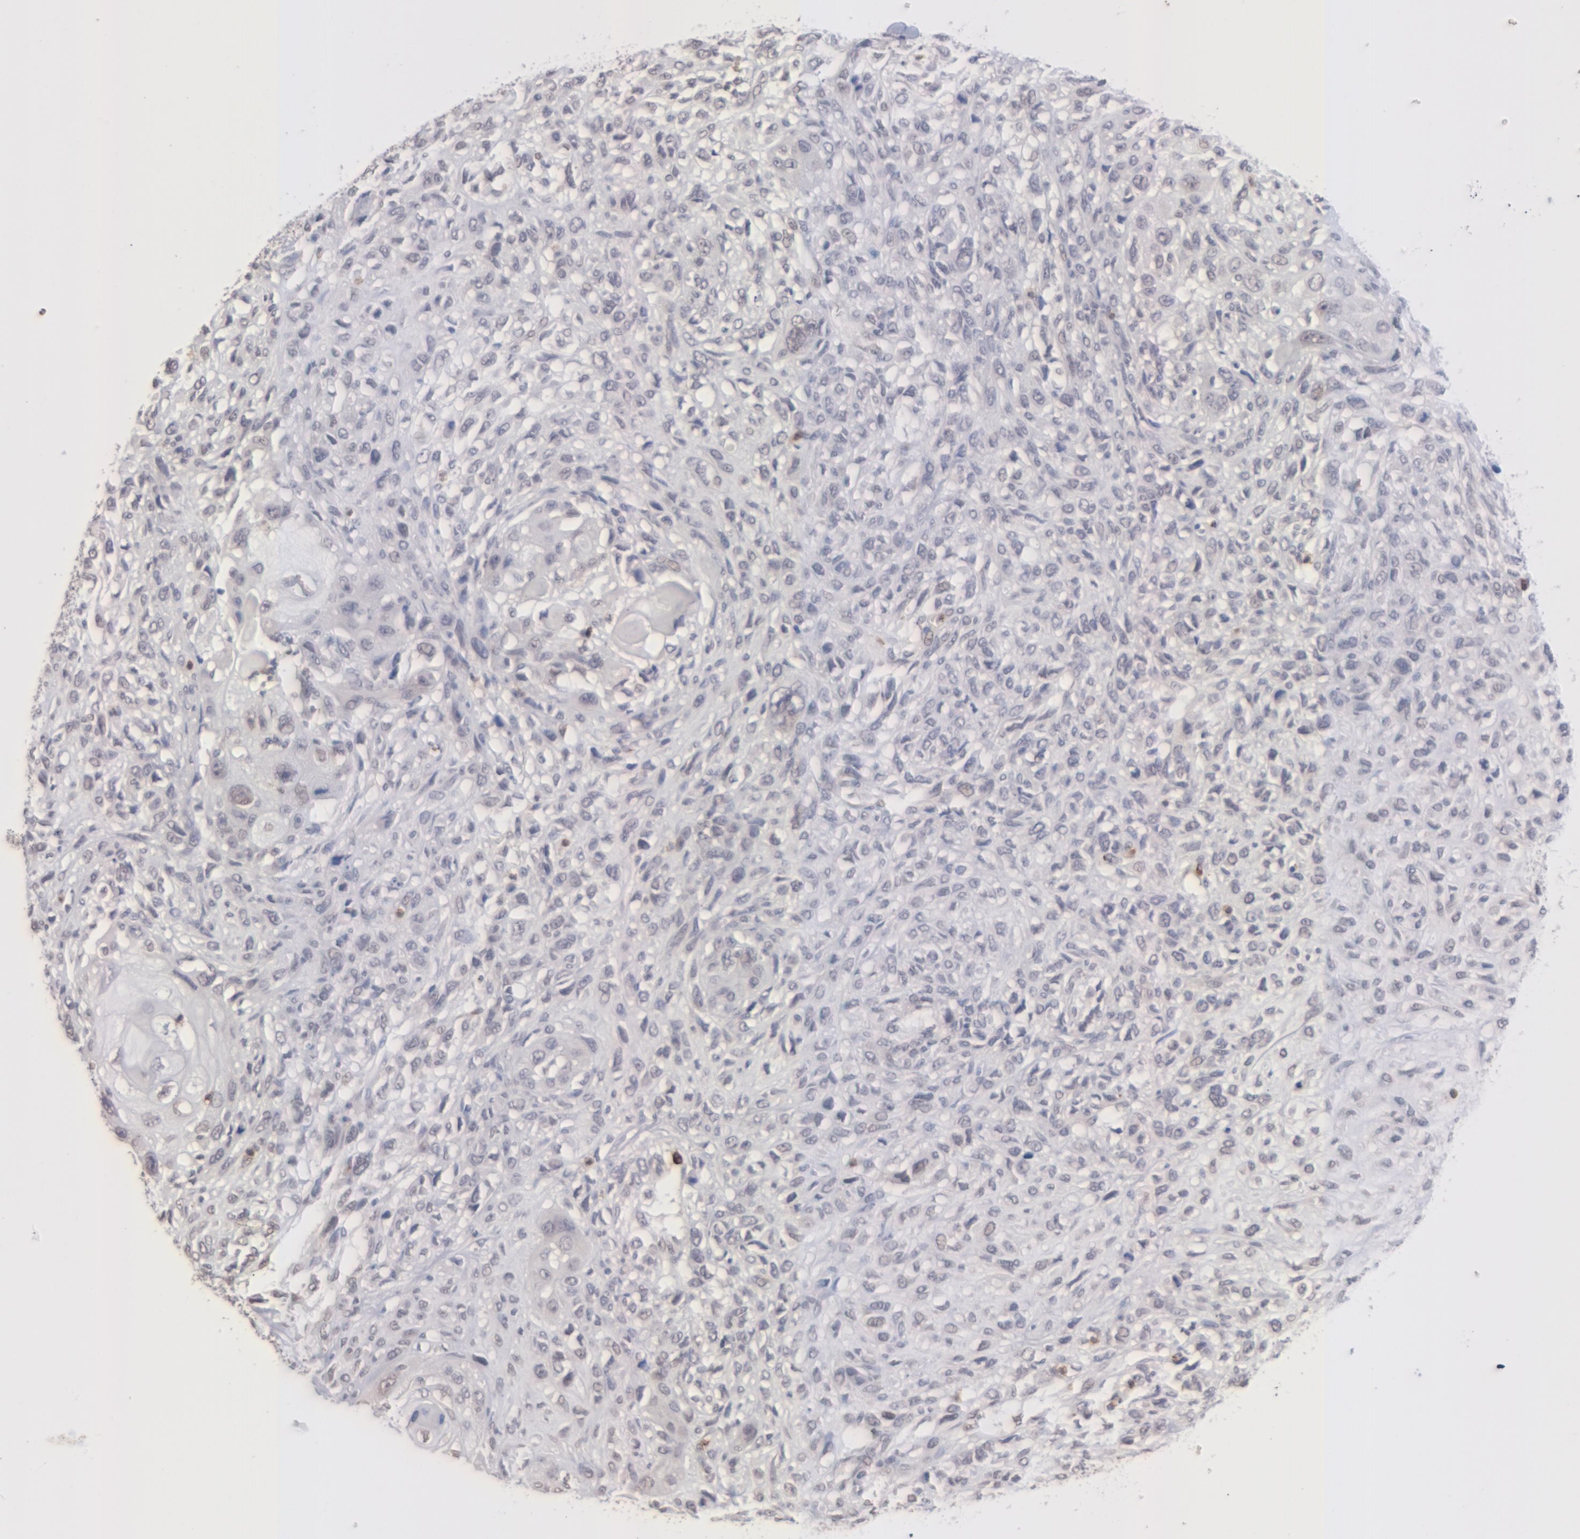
{"staining": {"intensity": "negative", "quantity": "none", "location": "none"}, "tissue": "head and neck cancer", "cell_type": "Tumor cells", "image_type": "cancer", "snomed": [{"axis": "morphology", "description": "Neoplasm, malignant, NOS"}, {"axis": "topography", "description": "Salivary gland"}, {"axis": "topography", "description": "Head-Neck"}], "caption": "An image of head and neck cancer (malignant neoplasm) stained for a protein displays no brown staining in tumor cells. Brightfield microscopy of immunohistochemistry stained with DAB (3,3'-diaminobenzidine) (brown) and hematoxylin (blue), captured at high magnification.", "gene": "MGAM", "patient": {"sex": "male", "age": 43}}